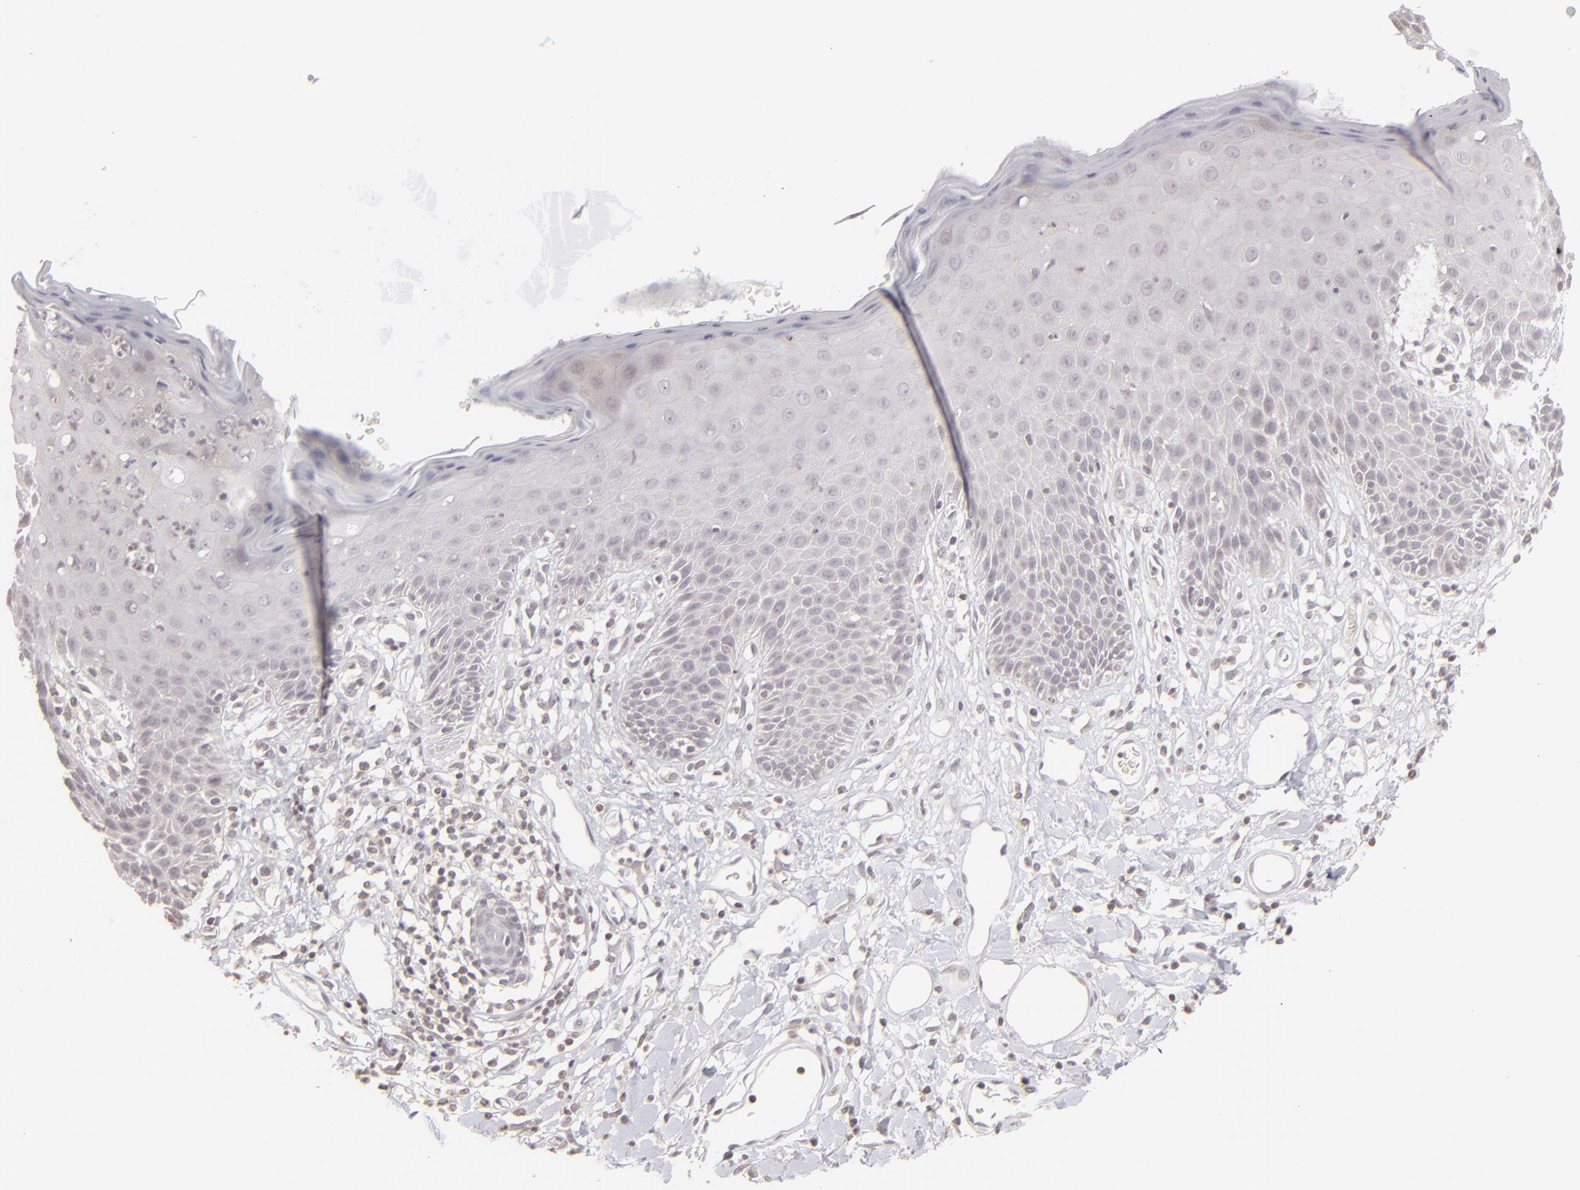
{"staining": {"intensity": "weak", "quantity": "<25%", "location": "cytoplasmic/membranous,nuclear"}, "tissue": "skin", "cell_type": "Epidermal cells", "image_type": "normal", "snomed": [{"axis": "morphology", "description": "Normal tissue, NOS"}, {"axis": "topography", "description": "Vulva"}, {"axis": "topography", "description": "Peripheral nerve tissue"}], "caption": "This is an immunohistochemistry (IHC) image of normal human skin. There is no positivity in epidermal cells.", "gene": "CLDN2", "patient": {"sex": "female", "age": 68}}